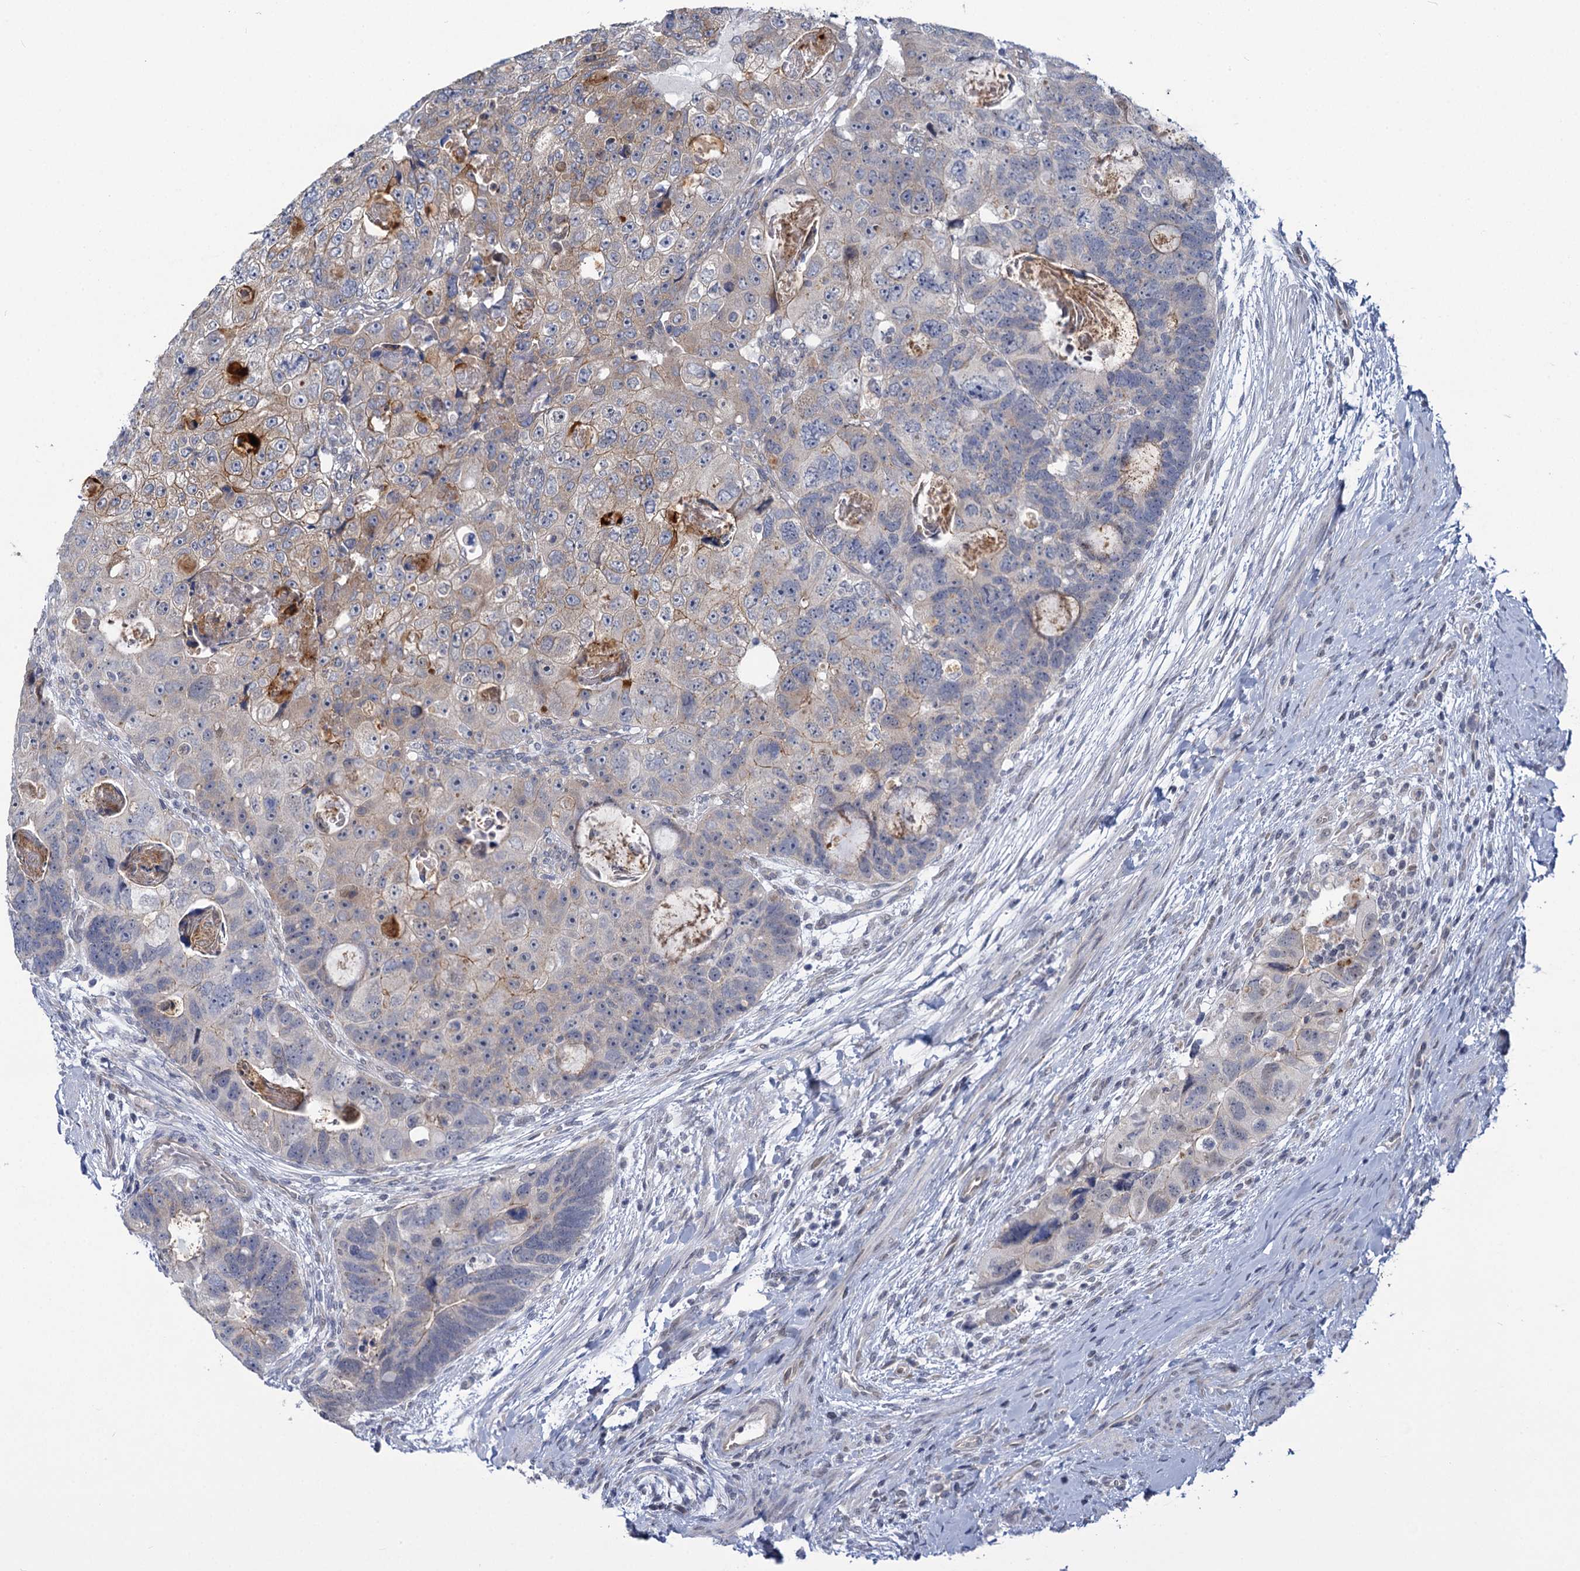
{"staining": {"intensity": "weak", "quantity": "<25%", "location": "cytoplasmic/membranous"}, "tissue": "colorectal cancer", "cell_type": "Tumor cells", "image_type": "cancer", "snomed": [{"axis": "morphology", "description": "Adenocarcinoma, NOS"}, {"axis": "topography", "description": "Rectum"}], "caption": "There is no significant expression in tumor cells of colorectal adenocarcinoma.", "gene": "MBLAC2", "patient": {"sex": "male", "age": 59}}